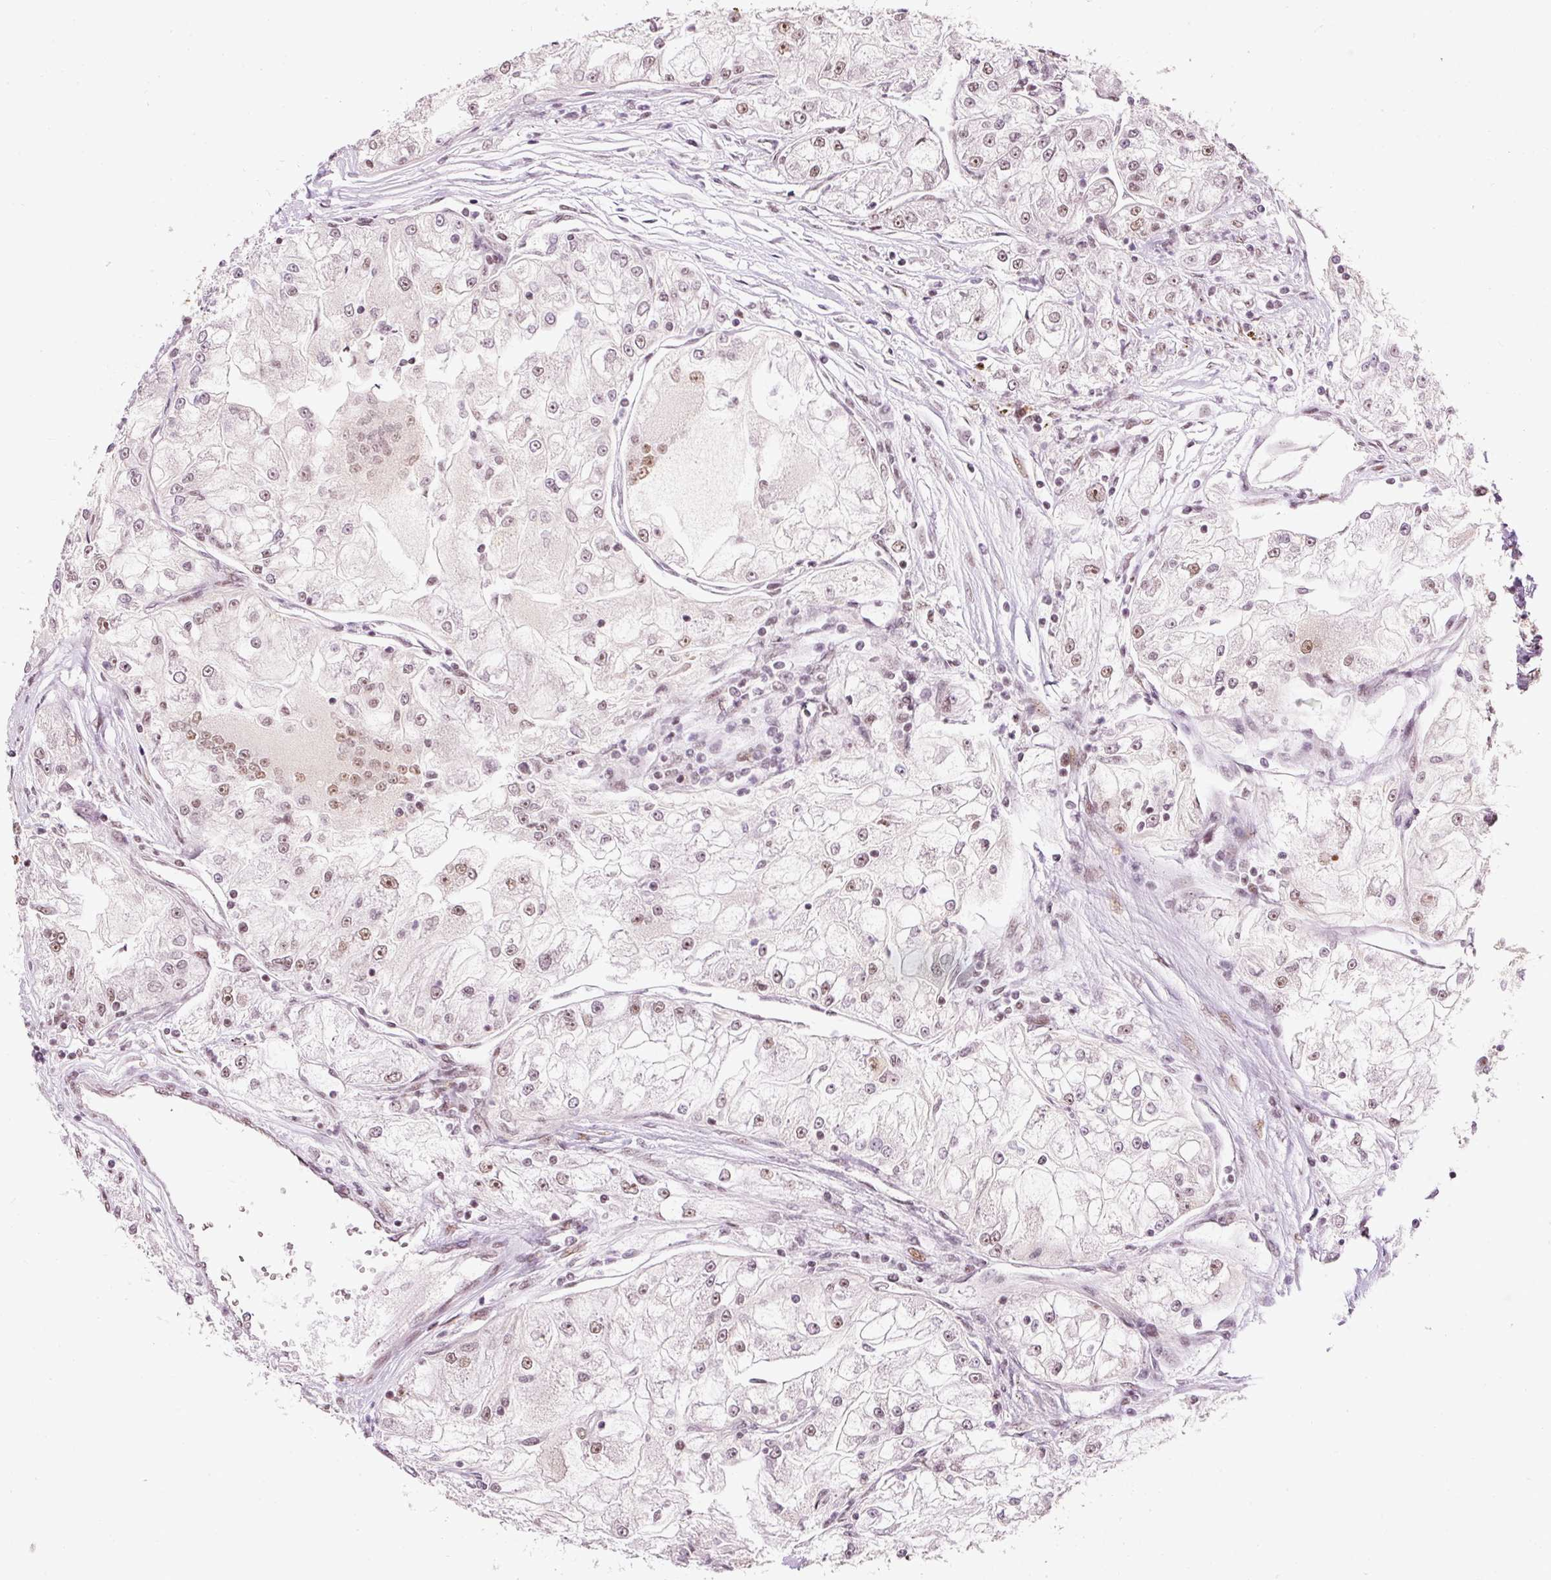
{"staining": {"intensity": "weak", "quantity": "25%-75%", "location": "nuclear"}, "tissue": "renal cancer", "cell_type": "Tumor cells", "image_type": "cancer", "snomed": [{"axis": "morphology", "description": "Adenocarcinoma, NOS"}, {"axis": "topography", "description": "Kidney"}], "caption": "Tumor cells display low levels of weak nuclear expression in about 25%-75% of cells in renal cancer.", "gene": "HNRNPC", "patient": {"sex": "female", "age": 72}}